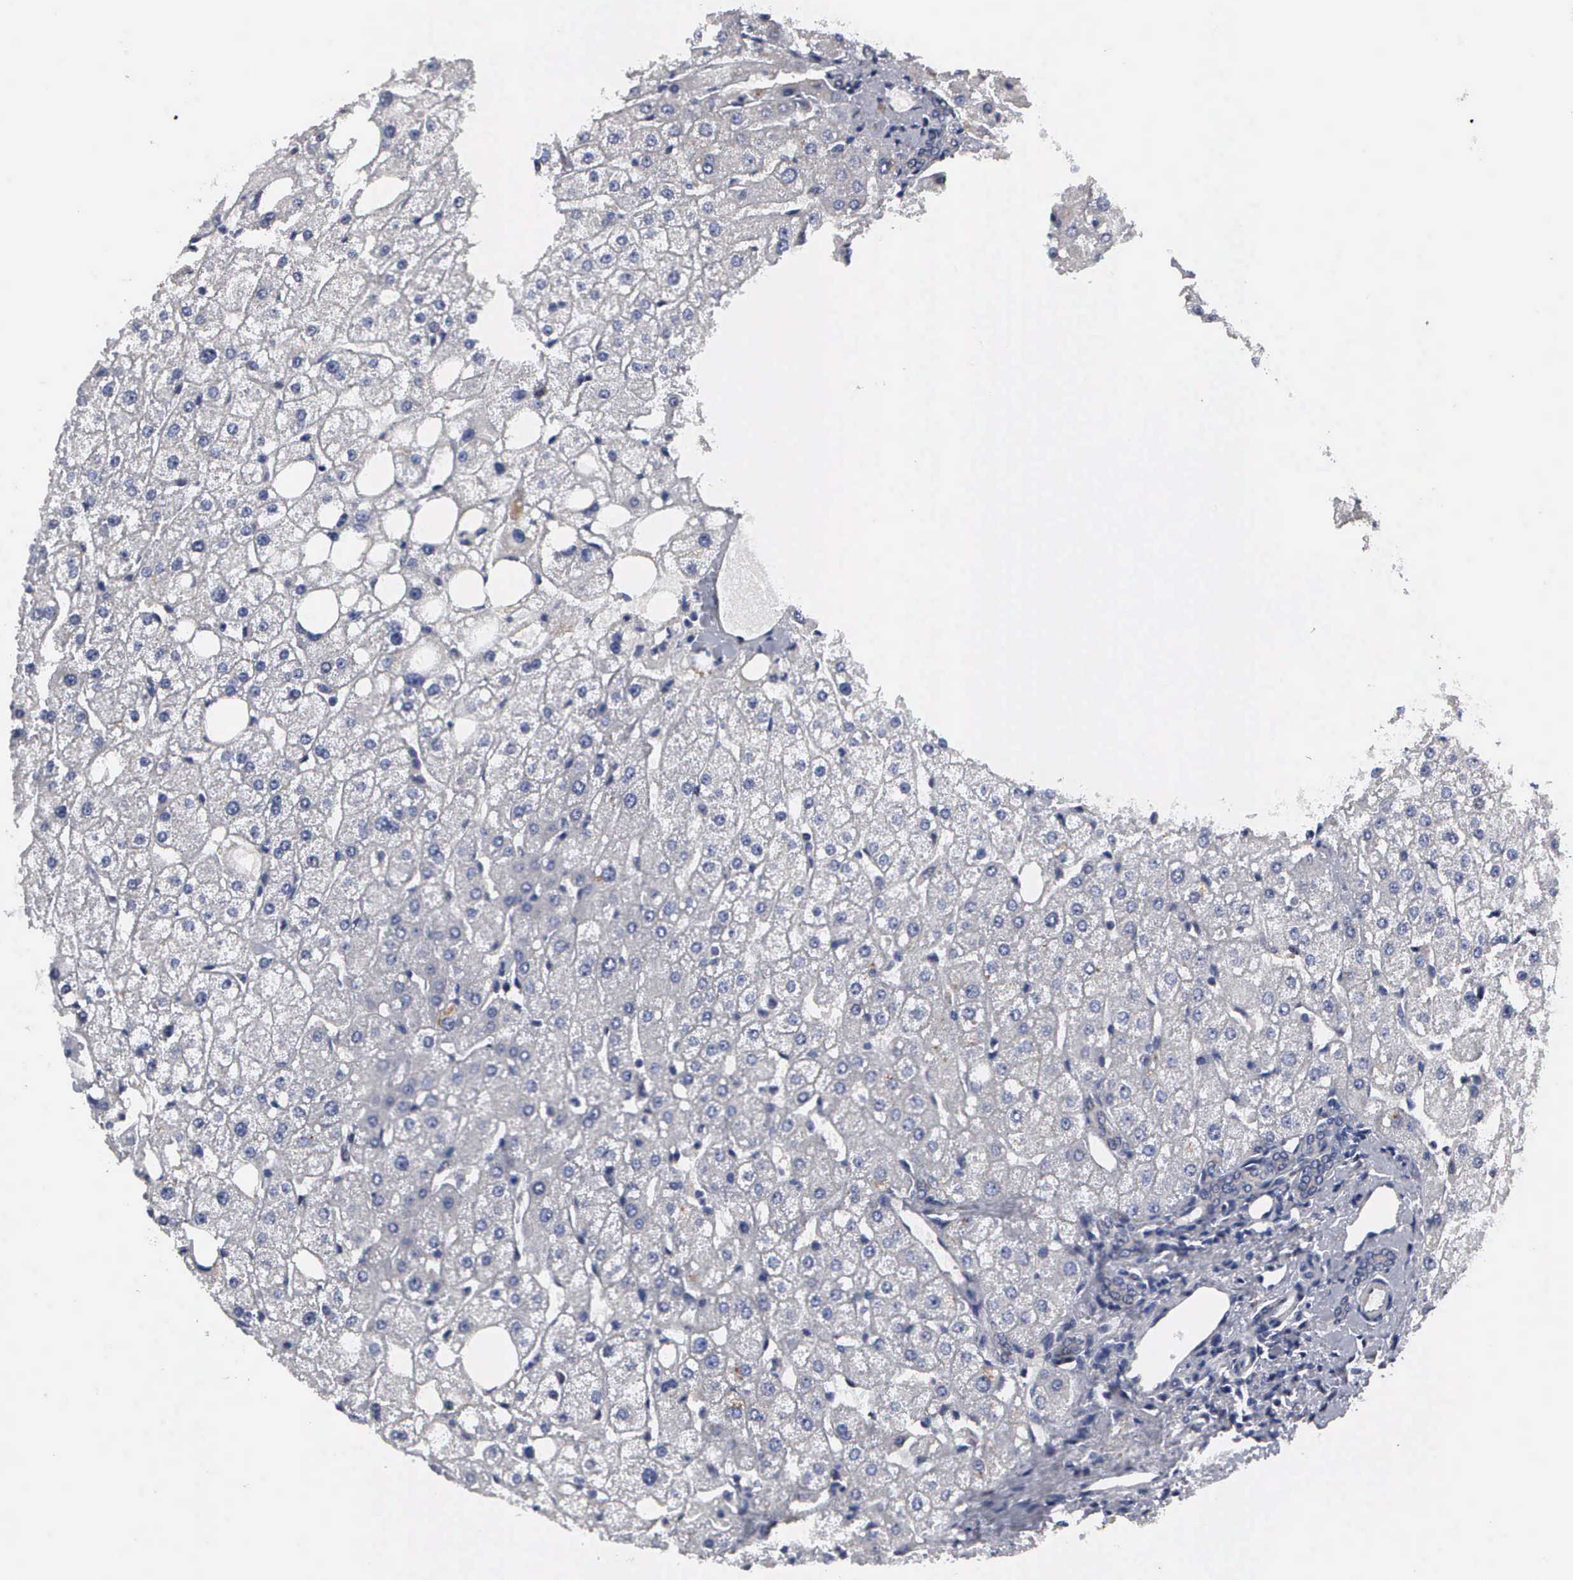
{"staining": {"intensity": "negative", "quantity": "none", "location": "none"}, "tissue": "liver", "cell_type": "Cholangiocytes", "image_type": "normal", "snomed": [{"axis": "morphology", "description": "Normal tissue, NOS"}, {"axis": "topography", "description": "Liver"}], "caption": "High magnification brightfield microscopy of benign liver stained with DAB (brown) and counterstained with hematoxylin (blue): cholangiocytes show no significant positivity. (Stains: DAB immunohistochemistry with hematoxylin counter stain, Microscopy: brightfield microscopy at high magnification).", "gene": "ZBTB33", "patient": {"sex": "male", "age": 35}}